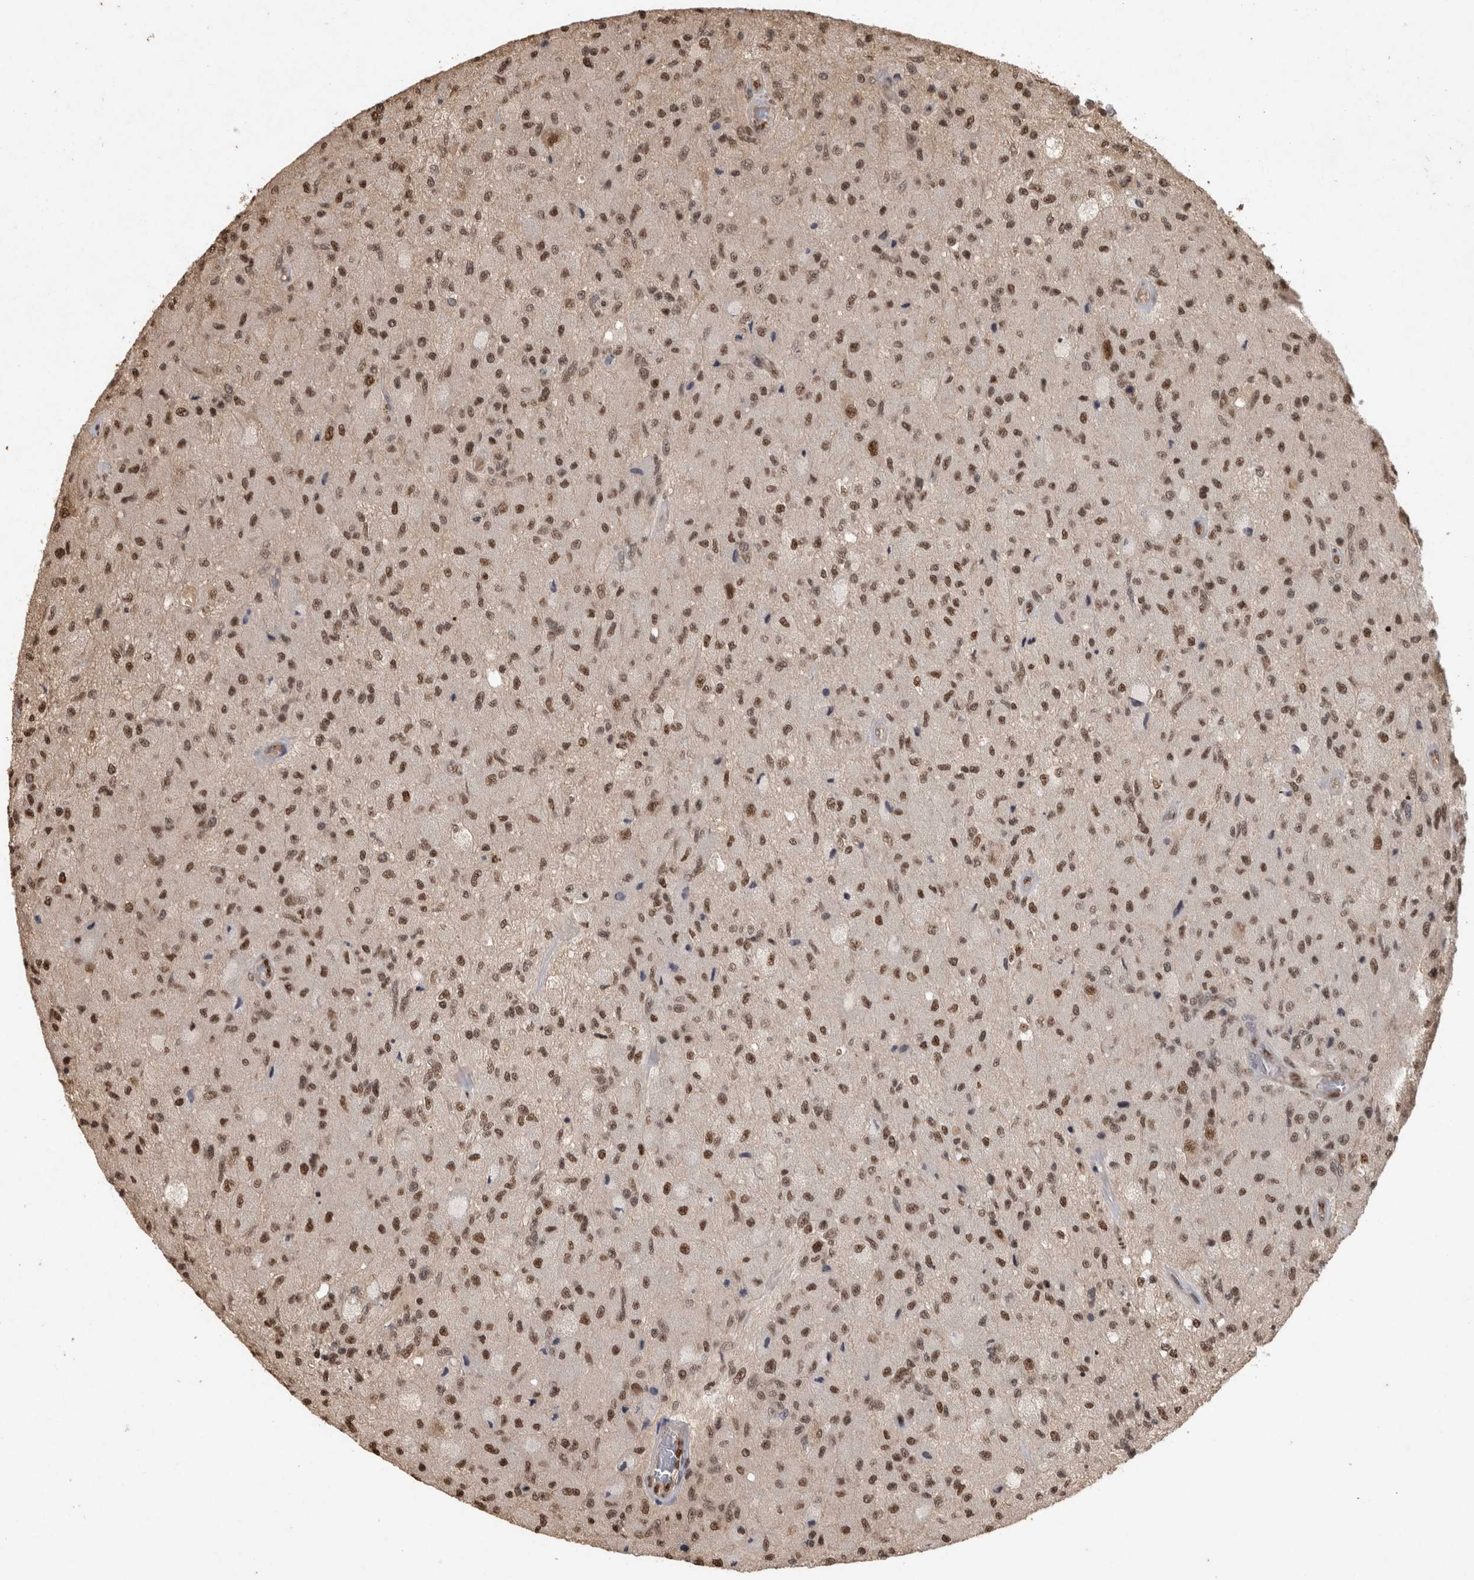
{"staining": {"intensity": "strong", "quantity": "25%-75%", "location": "nuclear"}, "tissue": "glioma", "cell_type": "Tumor cells", "image_type": "cancer", "snomed": [{"axis": "morphology", "description": "Normal tissue, NOS"}, {"axis": "morphology", "description": "Glioma, malignant, High grade"}, {"axis": "topography", "description": "Cerebral cortex"}], "caption": "Tumor cells reveal strong nuclear expression in approximately 25%-75% of cells in glioma. (DAB (3,3'-diaminobenzidine) IHC with brightfield microscopy, high magnification).", "gene": "RAD50", "patient": {"sex": "male", "age": 77}}